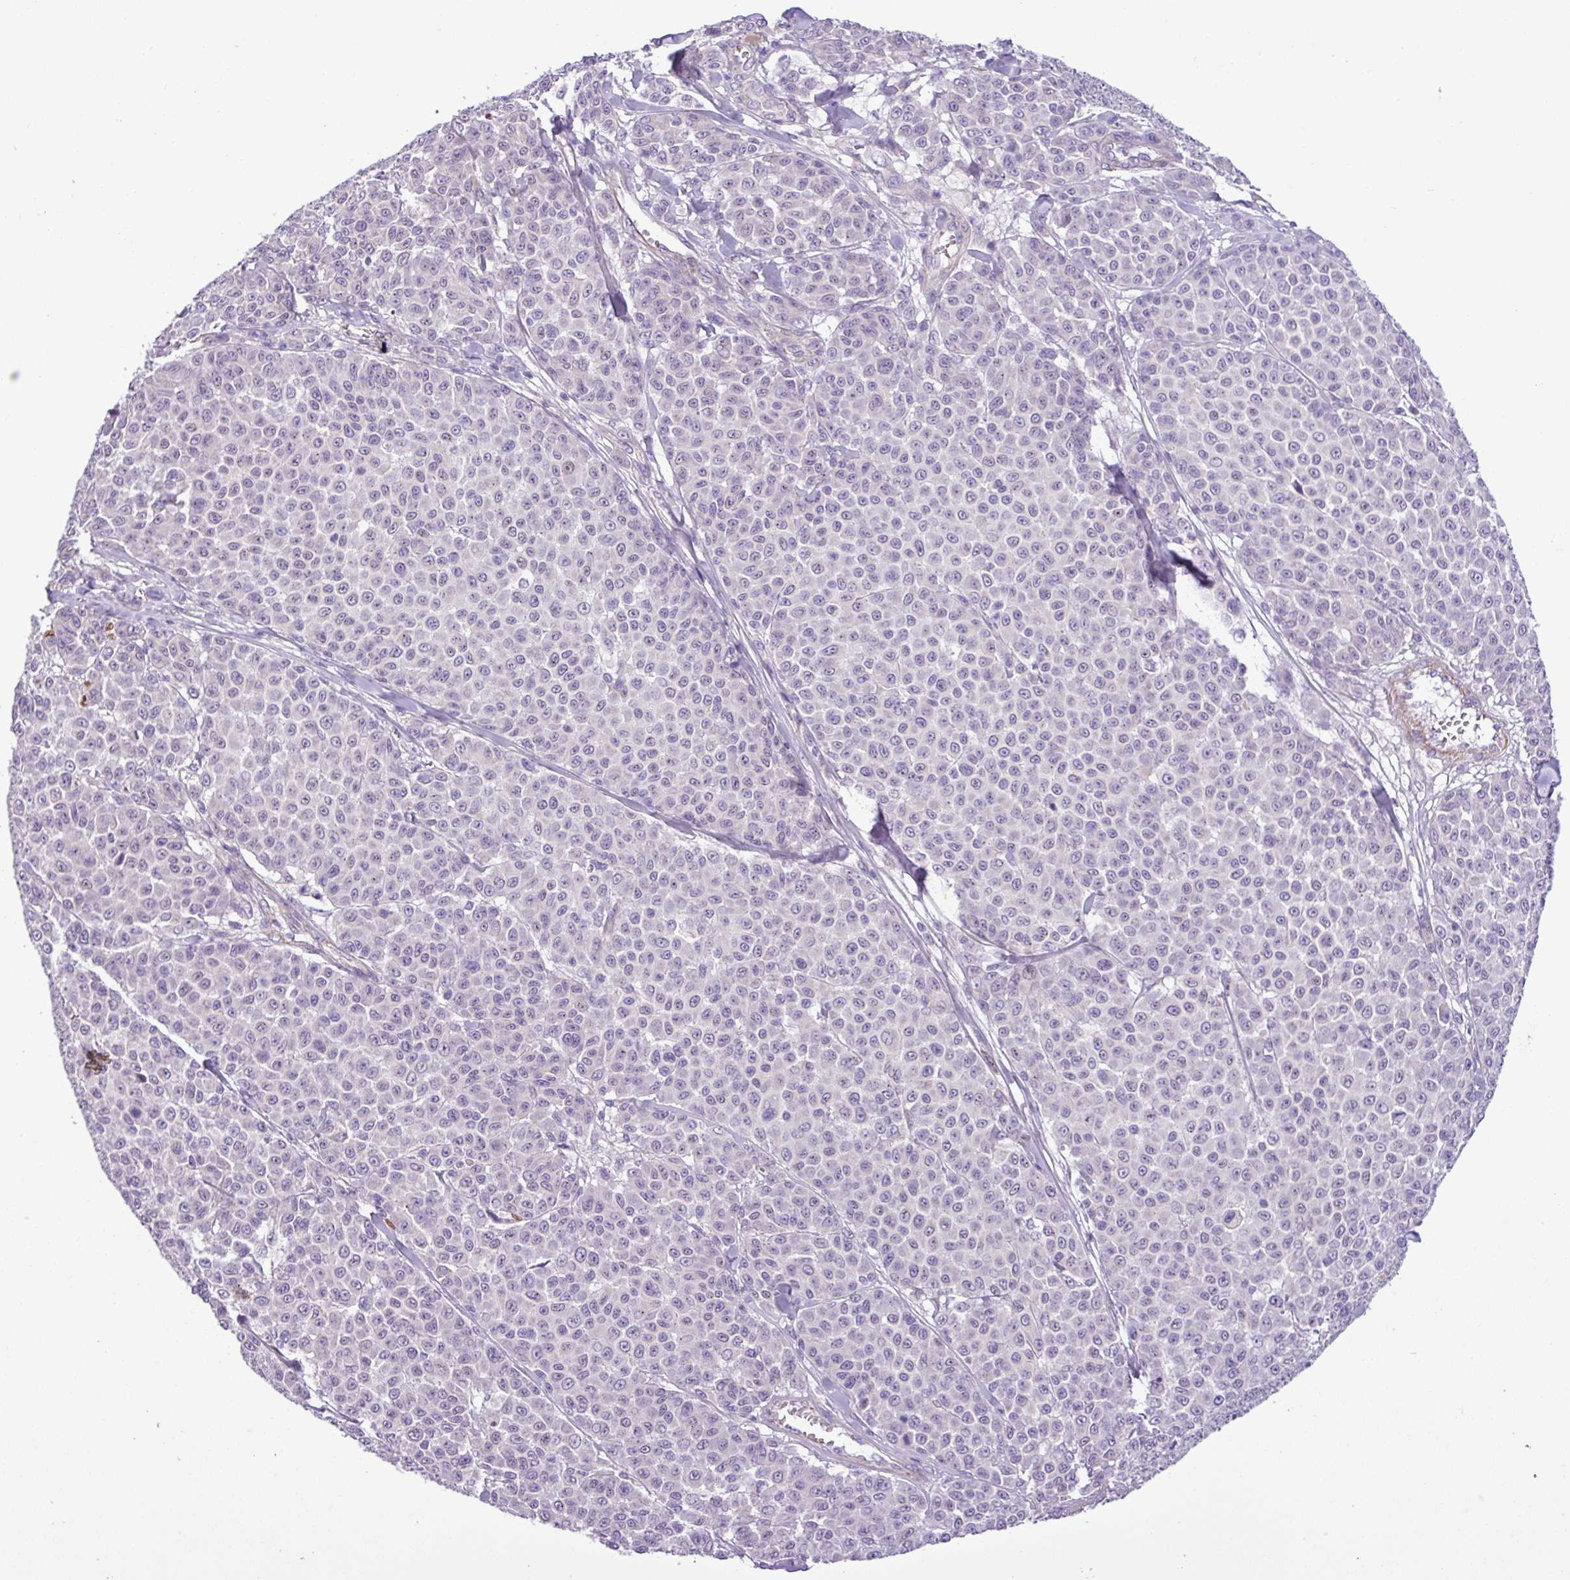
{"staining": {"intensity": "negative", "quantity": "none", "location": "none"}, "tissue": "melanoma", "cell_type": "Tumor cells", "image_type": "cancer", "snomed": [{"axis": "morphology", "description": "Malignant melanoma, NOS"}, {"axis": "topography", "description": "Skin"}], "caption": "A micrograph of melanoma stained for a protein shows no brown staining in tumor cells.", "gene": "C11orf91", "patient": {"sex": "male", "age": 46}}